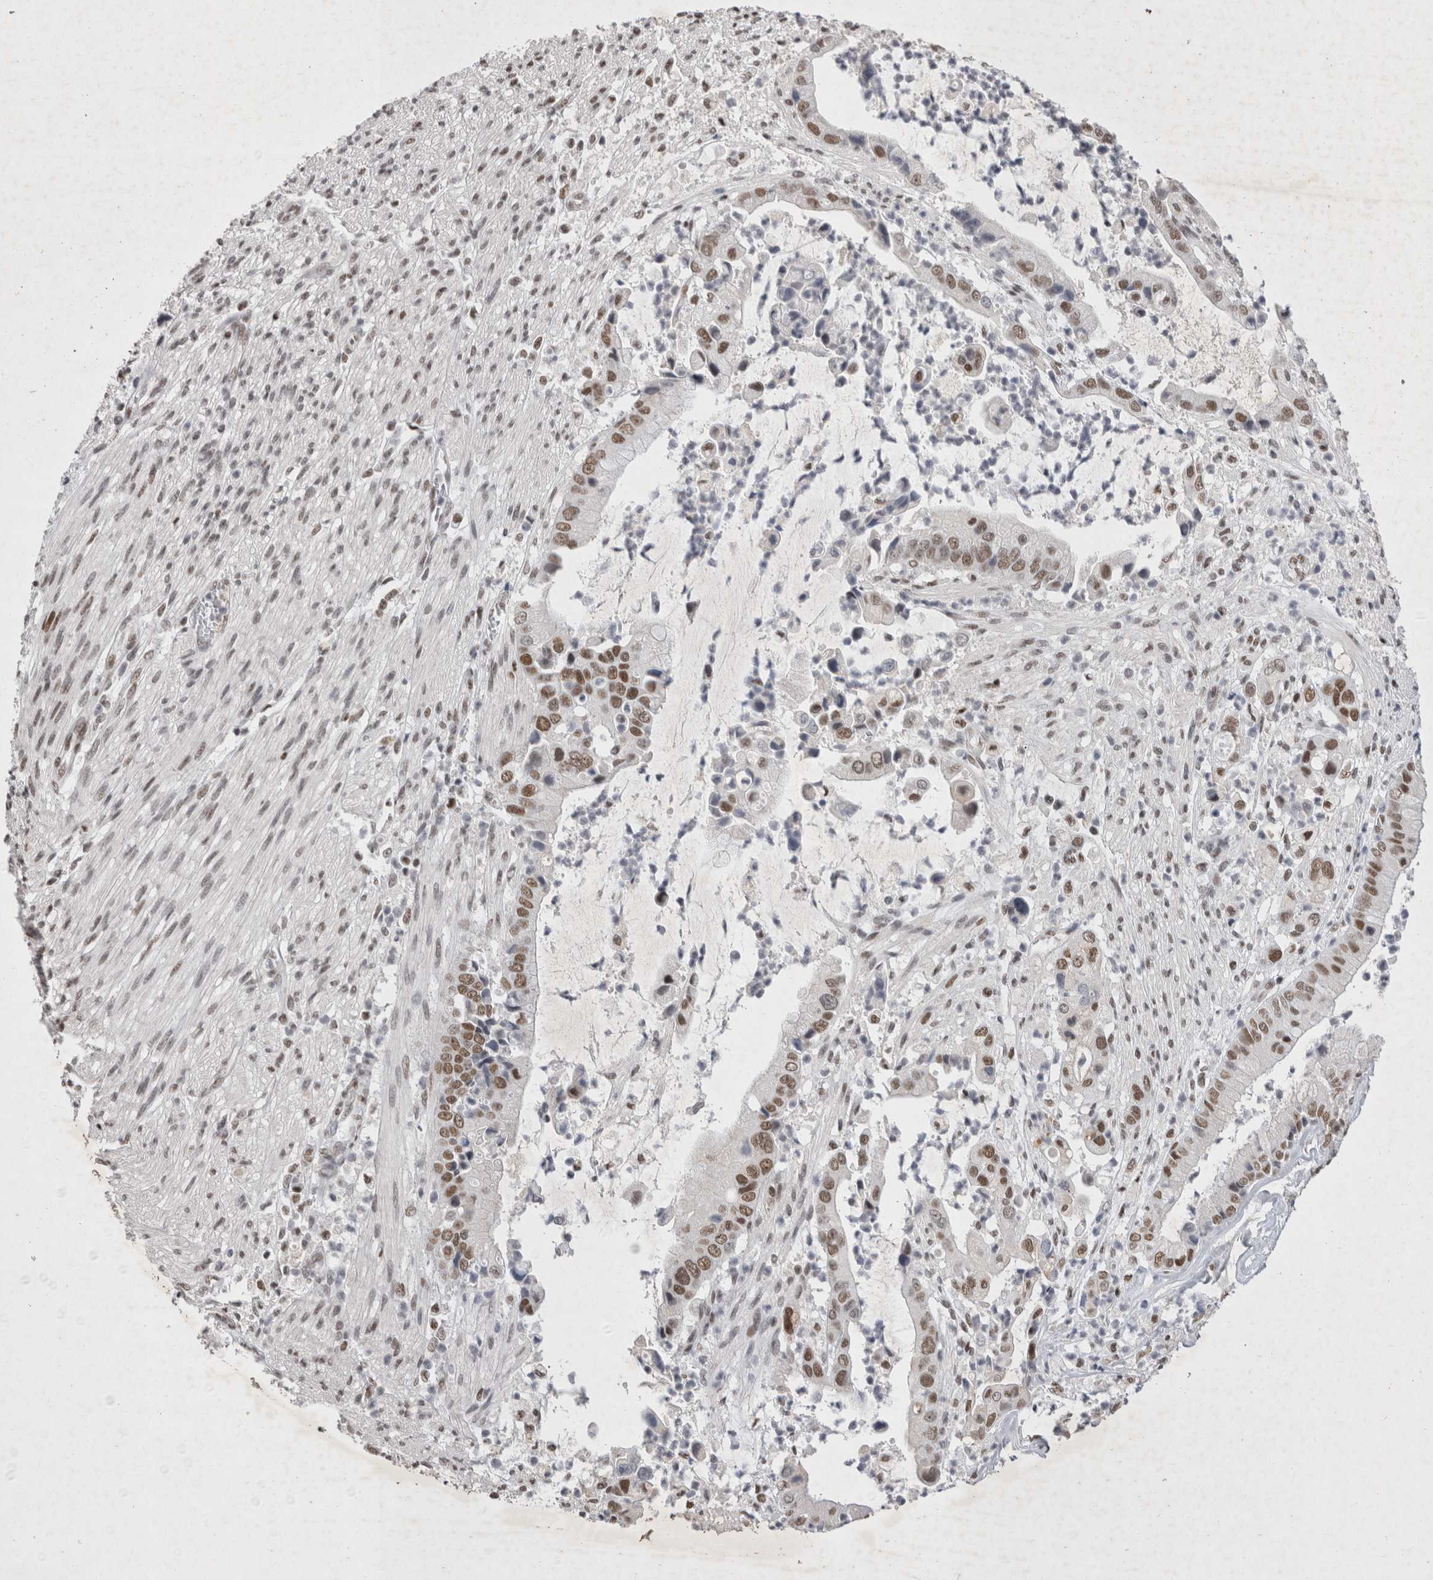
{"staining": {"intensity": "moderate", "quantity": ">75%", "location": "nuclear"}, "tissue": "liver cancer", "cell_type": "Tumor cells", "image_type": "cancer", "snomed": [{"axis": "morphology", "description": "Cholangiocarcinoma"}, {"axis": "topography", "description": "Liver"}], "caption": "Immunohistochemical staining of liver cholangiocarcinoma displays moderate nuclear protein expression in approximately >75% of tumor cells.", "gene": "RBM6", "patient": {"sex": "female", "age": 54}}